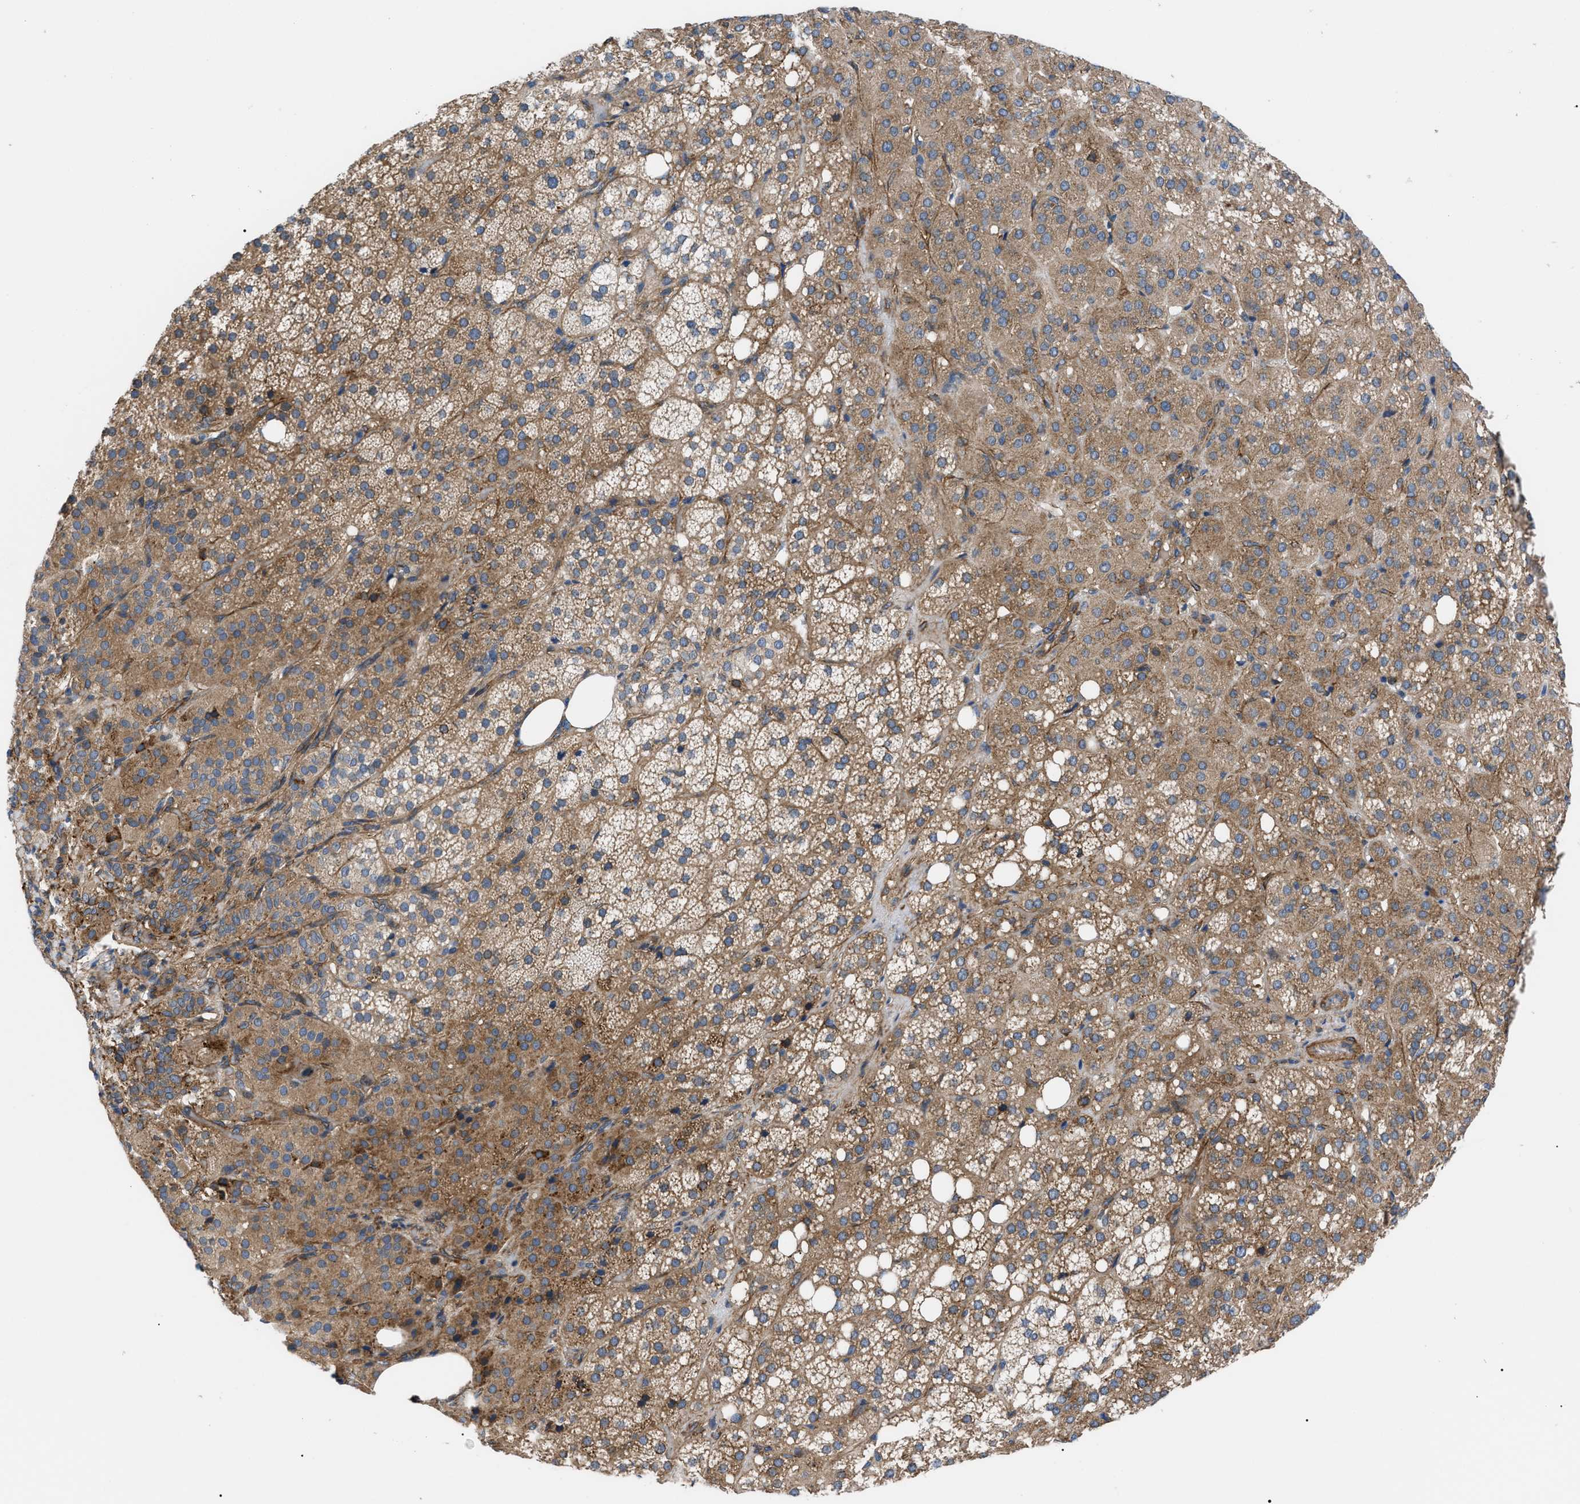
{"staining": {"intensity": "moderate", "quantity": ">75%", "location": "cytoplasmic/membranous"}, "tissue": "adrenal gland", "cell_type": "Glandular cells", "image_type": "normal", "snomed": [{"axis": "morphology", "description": "Normal tissue, NOS"}, {"axis": "topography", "description": "Adrenal gland"}], "caption": "A micrograph of human adrenal gland stained for a protein shows moderate cytoplasmic/membranous brown staining in glandular cells. (DAB (3,3'-diaminobenzidine) IHC with brightfield microscopy, high magnification).", "gene": "MYO10", "patient": {"sex": "female", "age": 59}}